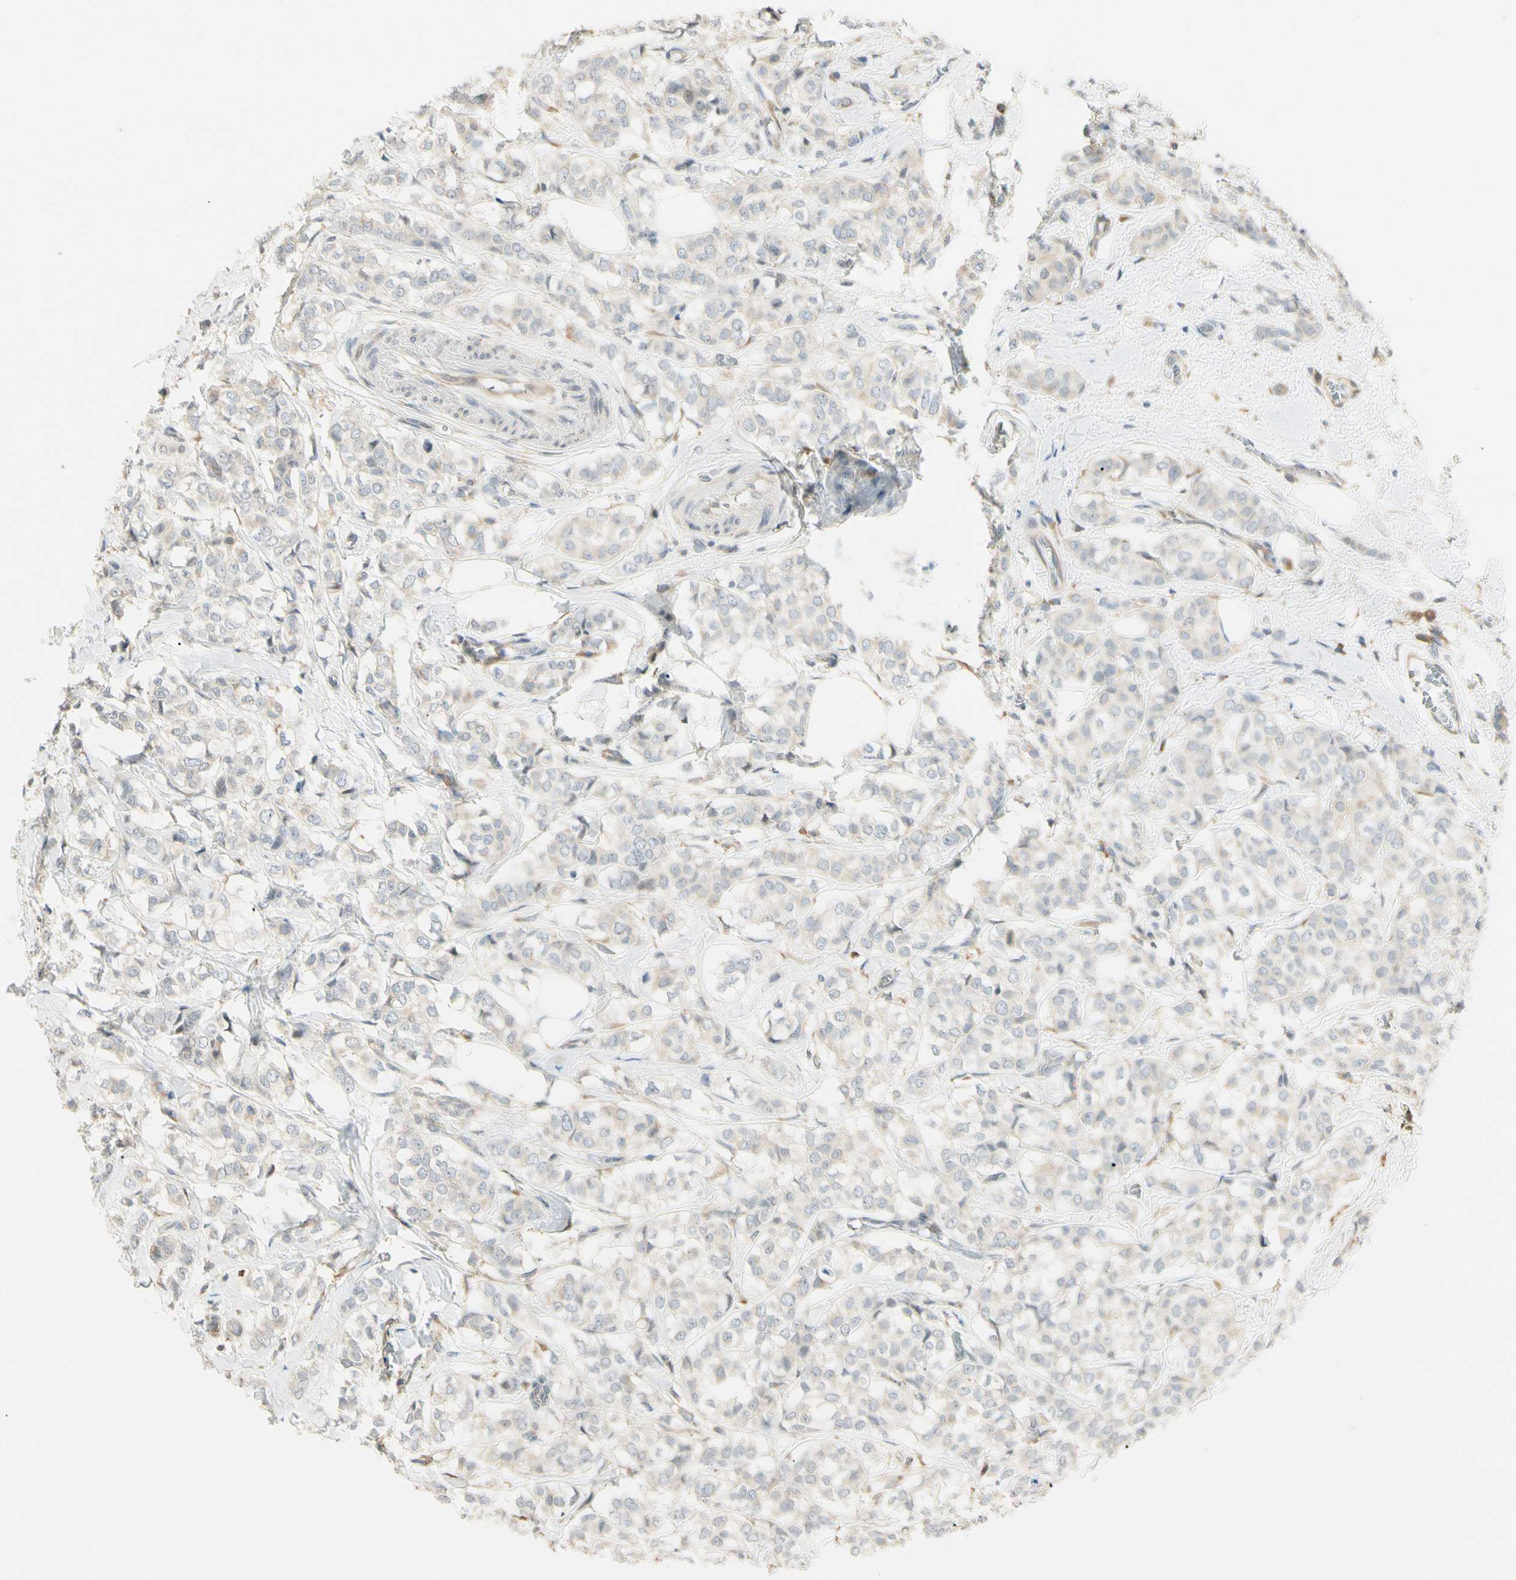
{"staining": {"intensity": "negative", "quantity": "none", "location": "none"}, "tissue": "breast cancer", "cell_type": "Tumor cells", "image_type": "cancer", "snomed": [{"axis": "morphology", "description": "Lobular carcinoma"}, {"axis": "topography", "description": "Breast"}], "caption": "IHC photomicrograph of breast cancer (lobular carcinoma) stained for a protein (brown), which reveals no staining in tumor cells.", "gene": "FNDC3B", "patient": {"sex": "female", "age": 60}}